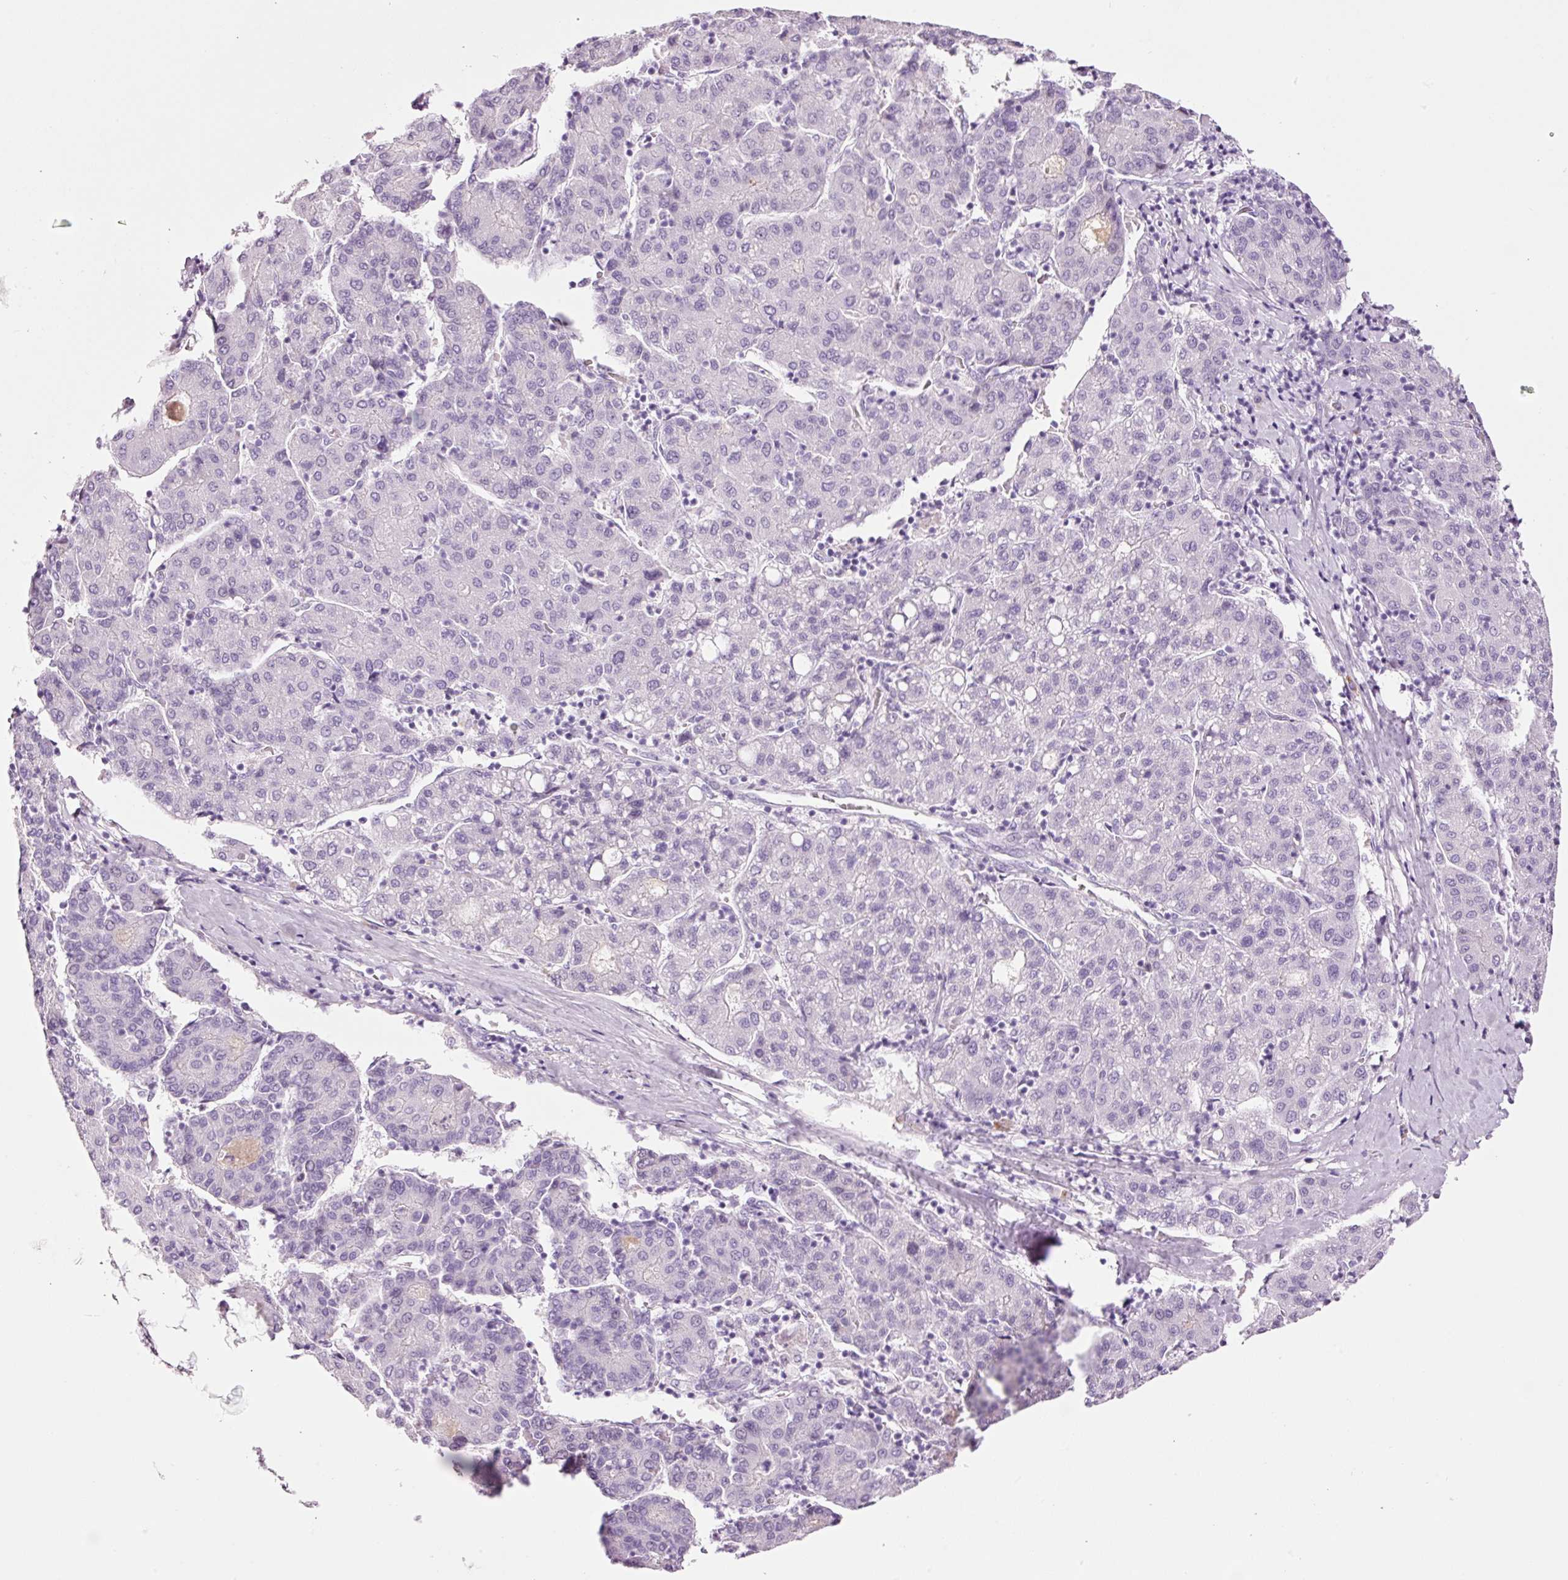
{"staining": {"intensity": "negative", "quantity": "none", "location": "none"}, "tissue": "liver cancer", "cell_type": "Tumor cells", "image_type": "cancer", "snomed": [{"axis": "morphology", "description": "Carcinoma, Hepatocellular, NOS"}, {"axis": "topography", "description": "Liver"}], "caption": "Human hepatocellular carcinoma (liver) stained for a protein using IHC exhibits no expression in tumor cells.", "gene": "KLF1", "patient": {"sex": "male", "age": 65}}